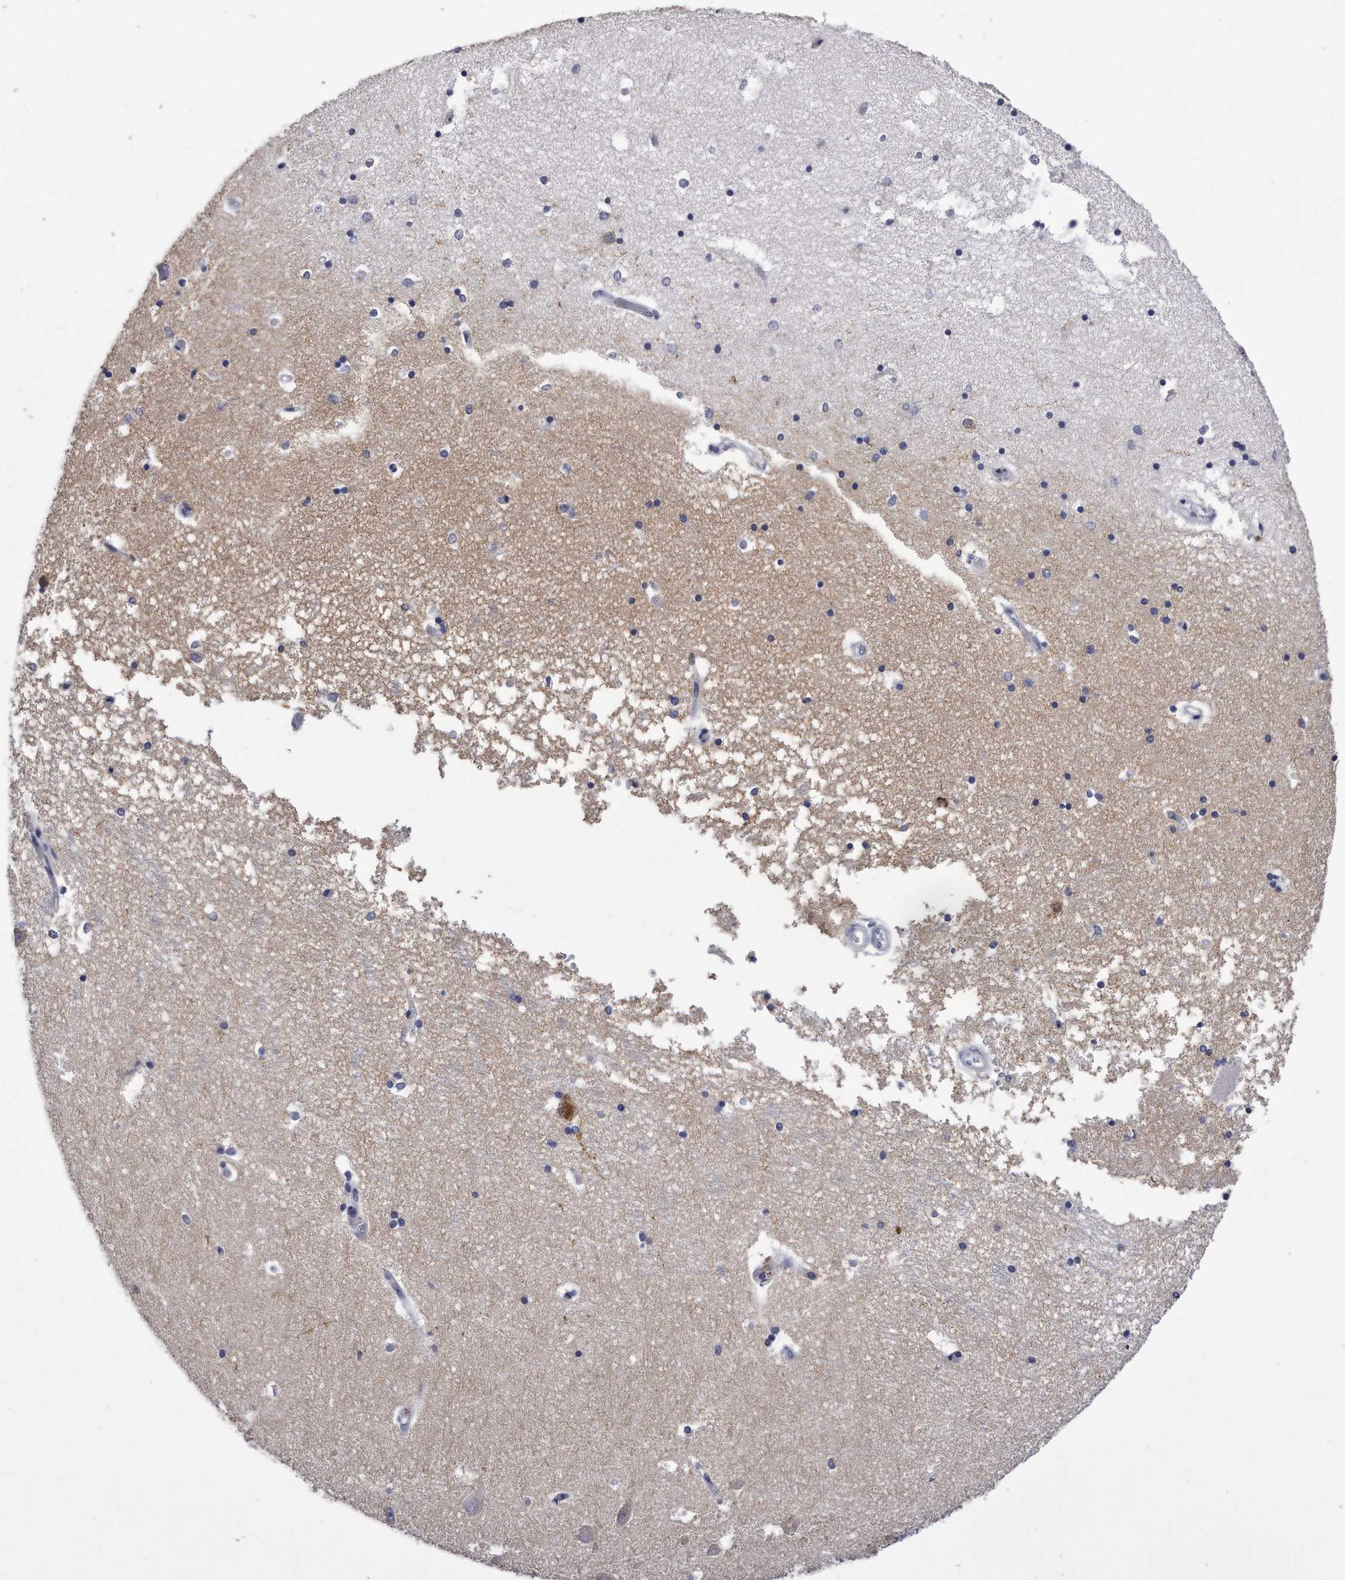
{"staining": {"intensity": "negative", "quantity": "none", "location": "none"}, "tissue": "hippocampus", "cell_type": "Glial cells", "image_type": "normal", "snomed": [{"axis": "morphology", "description": "Normal tissue, NOS"}, {"axis": "topography", "description": "Hippocampus"}], "caption": "A high-resolution histopathology image shows immunohistochemistry (IHC) staining of benign hippocampus, which displays no significant positivity in glial cells. (Stains: DAB (3,3'-diaminobenzidine) immunohistochemistry (IHC) with hematoxylin counter stain, Microscopy: brightfield microscopy at high magnification).", "gene": "KCTD8", "patient": {"sex": "male", "age": 45}}